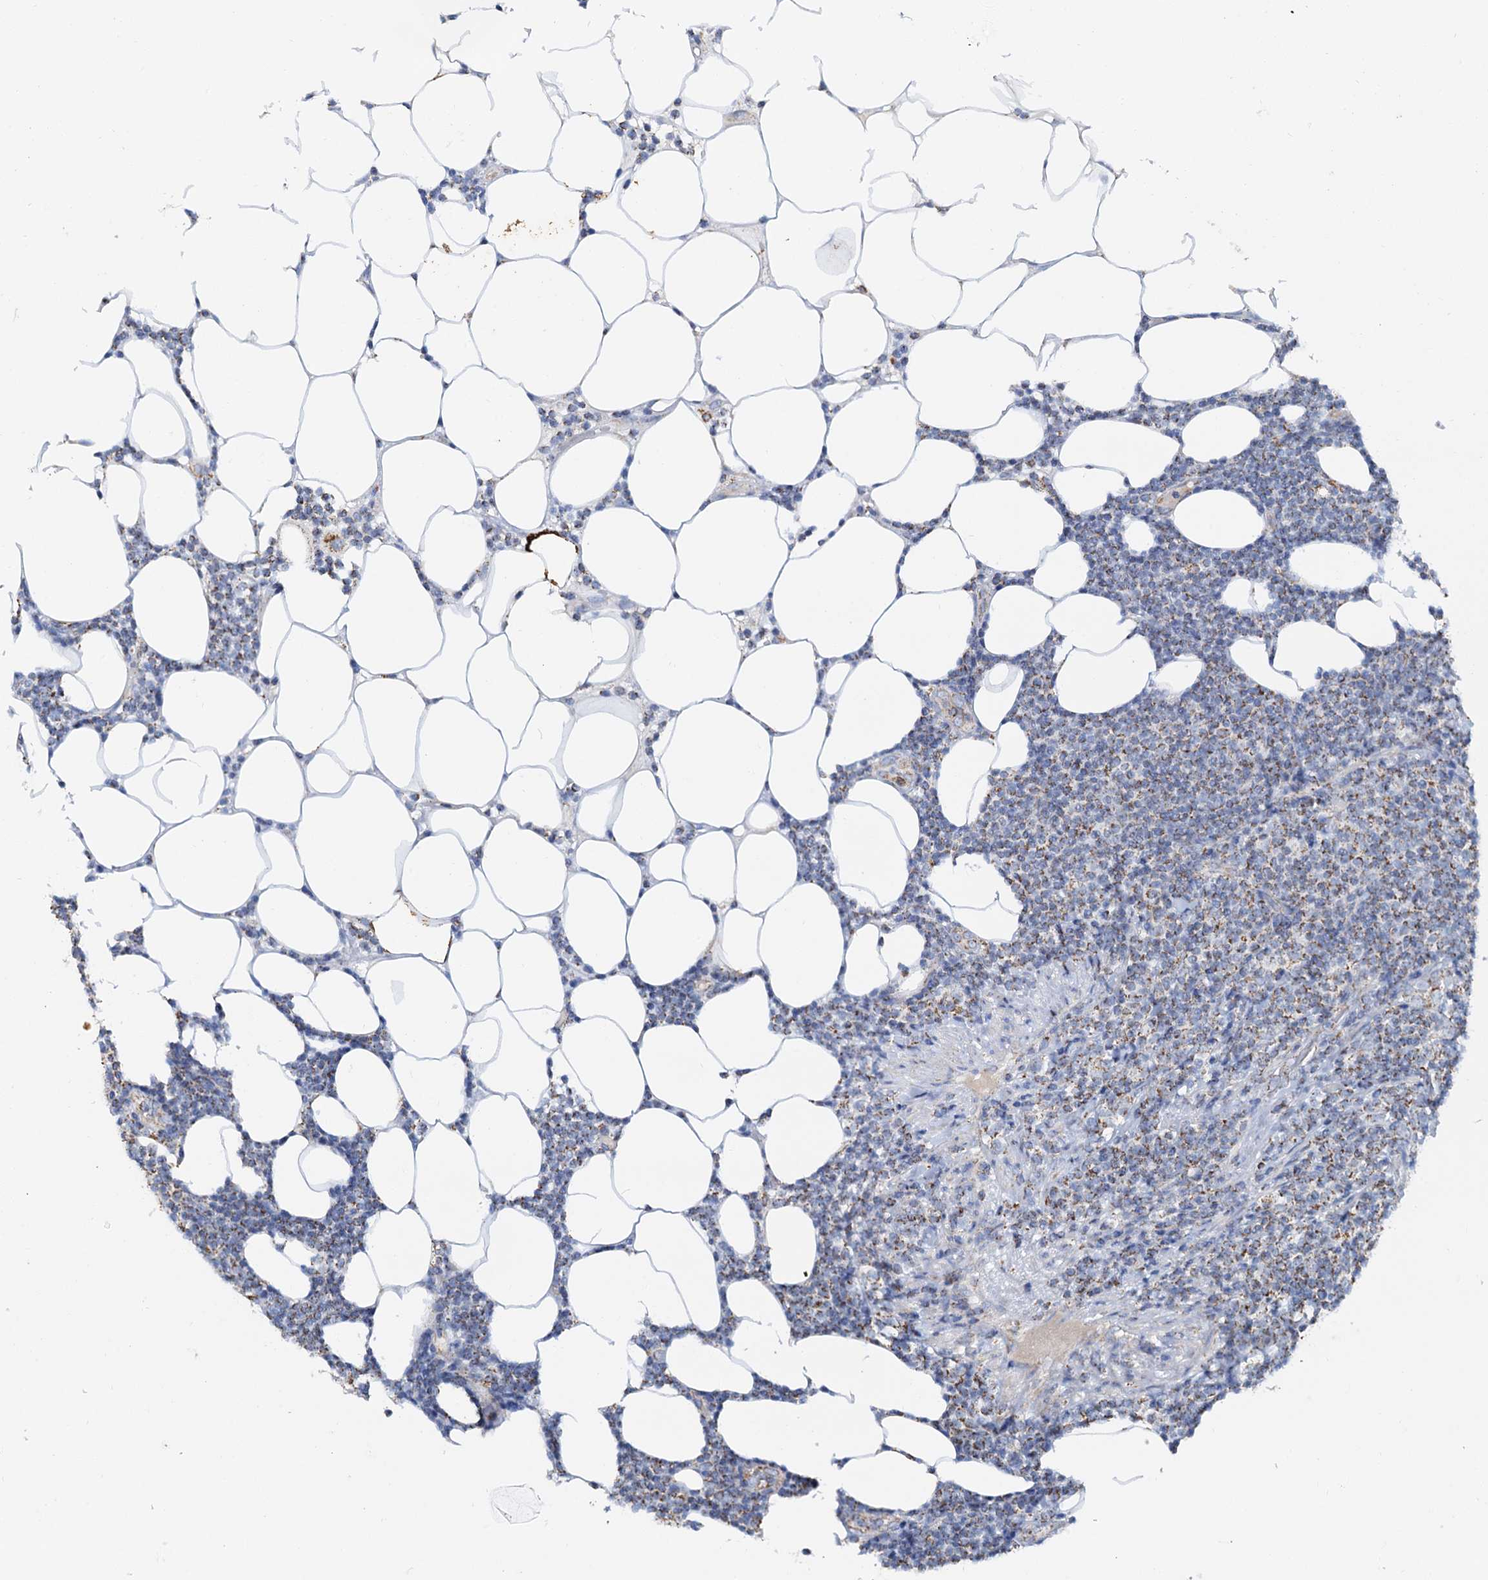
{"staining": {"intensity": "weak", "quantity": "25%-75%", "location": "cytoplasmic/membranous"}, "tissue": "lymphoma", "cell_type": "Tumor cells", "image_type": "cancer", "snomed": [{"axis": "morphology", "description": "Malignant lymphoma, non-Hodgkin's type, Low grade"}, {"axis": "topography", "description": "Lymph node"}], "caption": "Immunohistochemistry (IHC) histopathology image of human low-grade malignant lymphoma, non-Hodgkin's type stained for a protein (brown), which reveals low levels of weak cytoplasmic/membranous expression in approximately 25%-75% of tumor cells.", "gene": "C2CD3", "patient": {"sex": "male", "age": 66}}